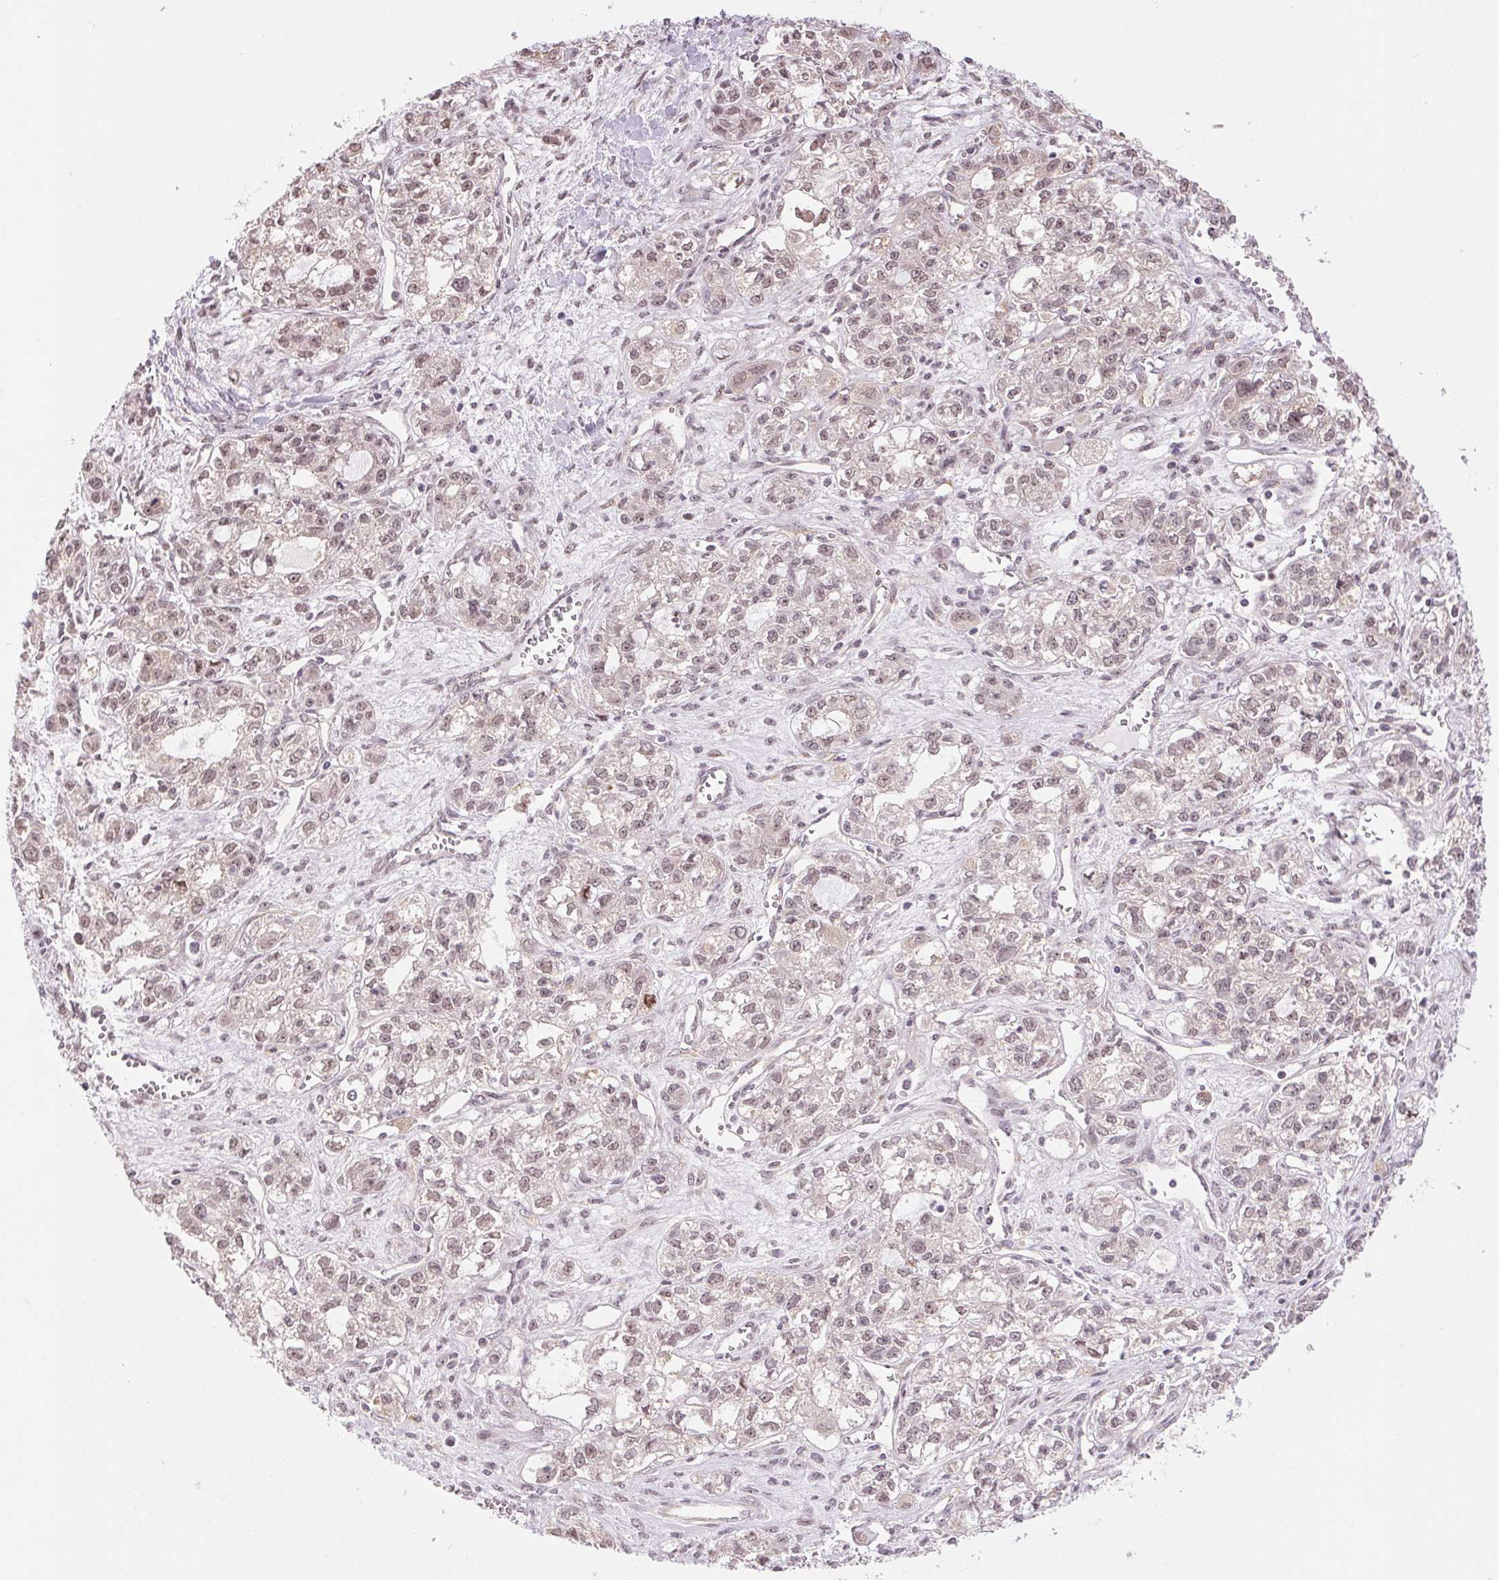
{"staining": {"intensity": "weak", "quantity": "25%-75%", "location": "nuclear"}, "tissue": "ovarian cancer", "cell_type": "Tumor cells", "image_type": "cancer", "snomed": [{"axis": "morphology", "description": "Carcinoma, endometroid"}, {"axis": "topography", "description": "Ovary"}], "caption": "The image displays a brown stain indicating the presence of a protein in the nuclear of tumor cells in ovarian endometroid carcinoma. The protein of interest is stained brown, and the nuclei are stained in blue (DAB IHC with brightfield microscopy, high magnification).", "gene": "GRHL3", "patient": {"sex": "female", "age": 64}}